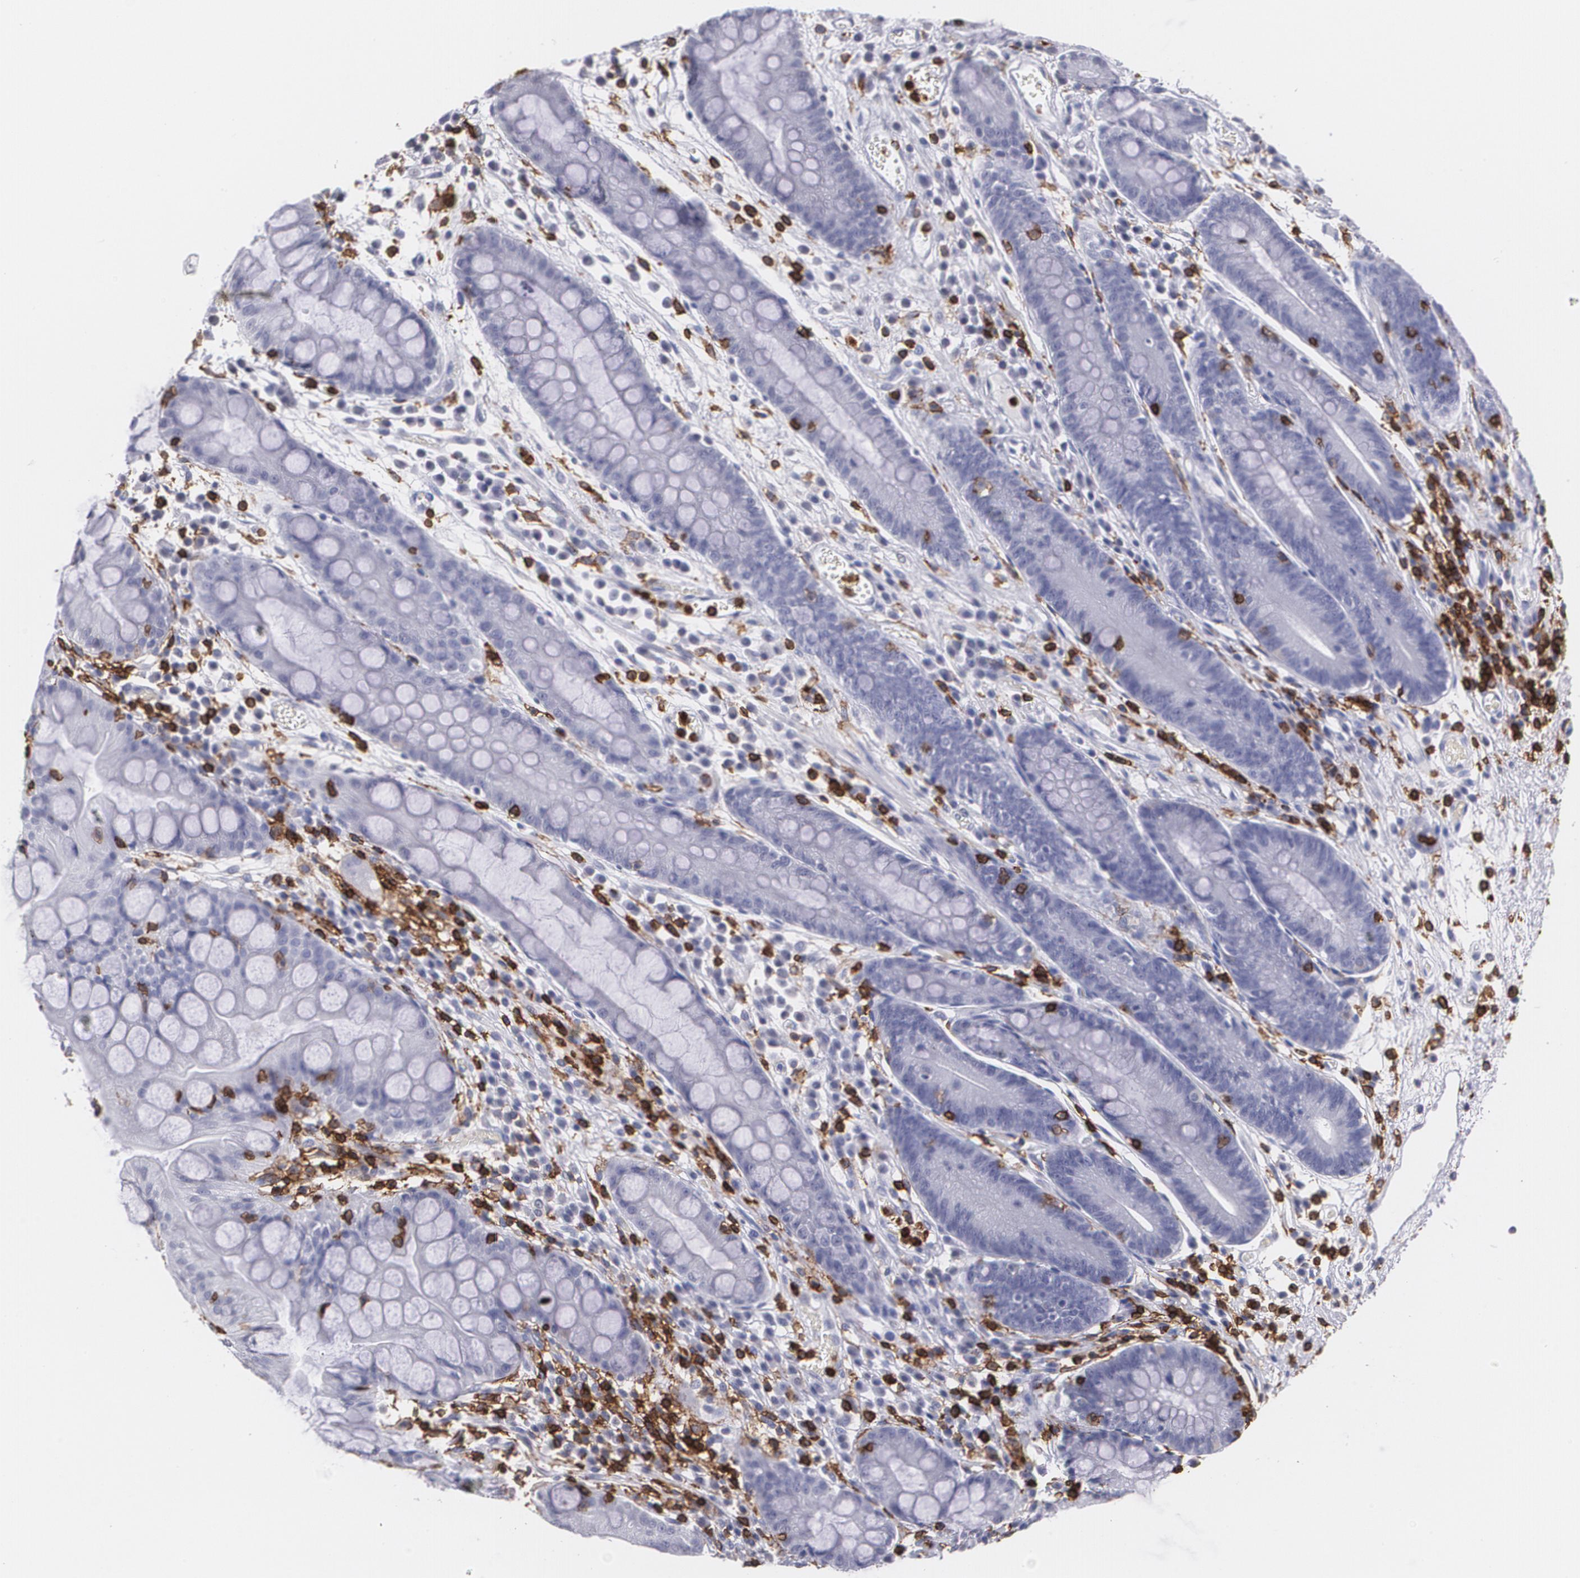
{"staining": {"intensity": "negative", "quantity": "none", "location": "none"}, "tissue": "stomach", "cell_type": "Glandular cells", "image_type": "normal", "snomed": [{"axis": "morphology", "description": "Normal tissue, NOS"}, {"axis": "morphology", "description": "Inflammation, NOS"}, {"axis": "topography", "description": "Stomach, lower"}], "caption": "Immunohistochemistry (IHC) image of benign stomach: human stomach stained with DAB (3,3'-diaminobenzidine) demonstrates no significant protein expression in glandular cells.", "gene": "PTPRC", "patient": {"sex": "male", "age": 59}}